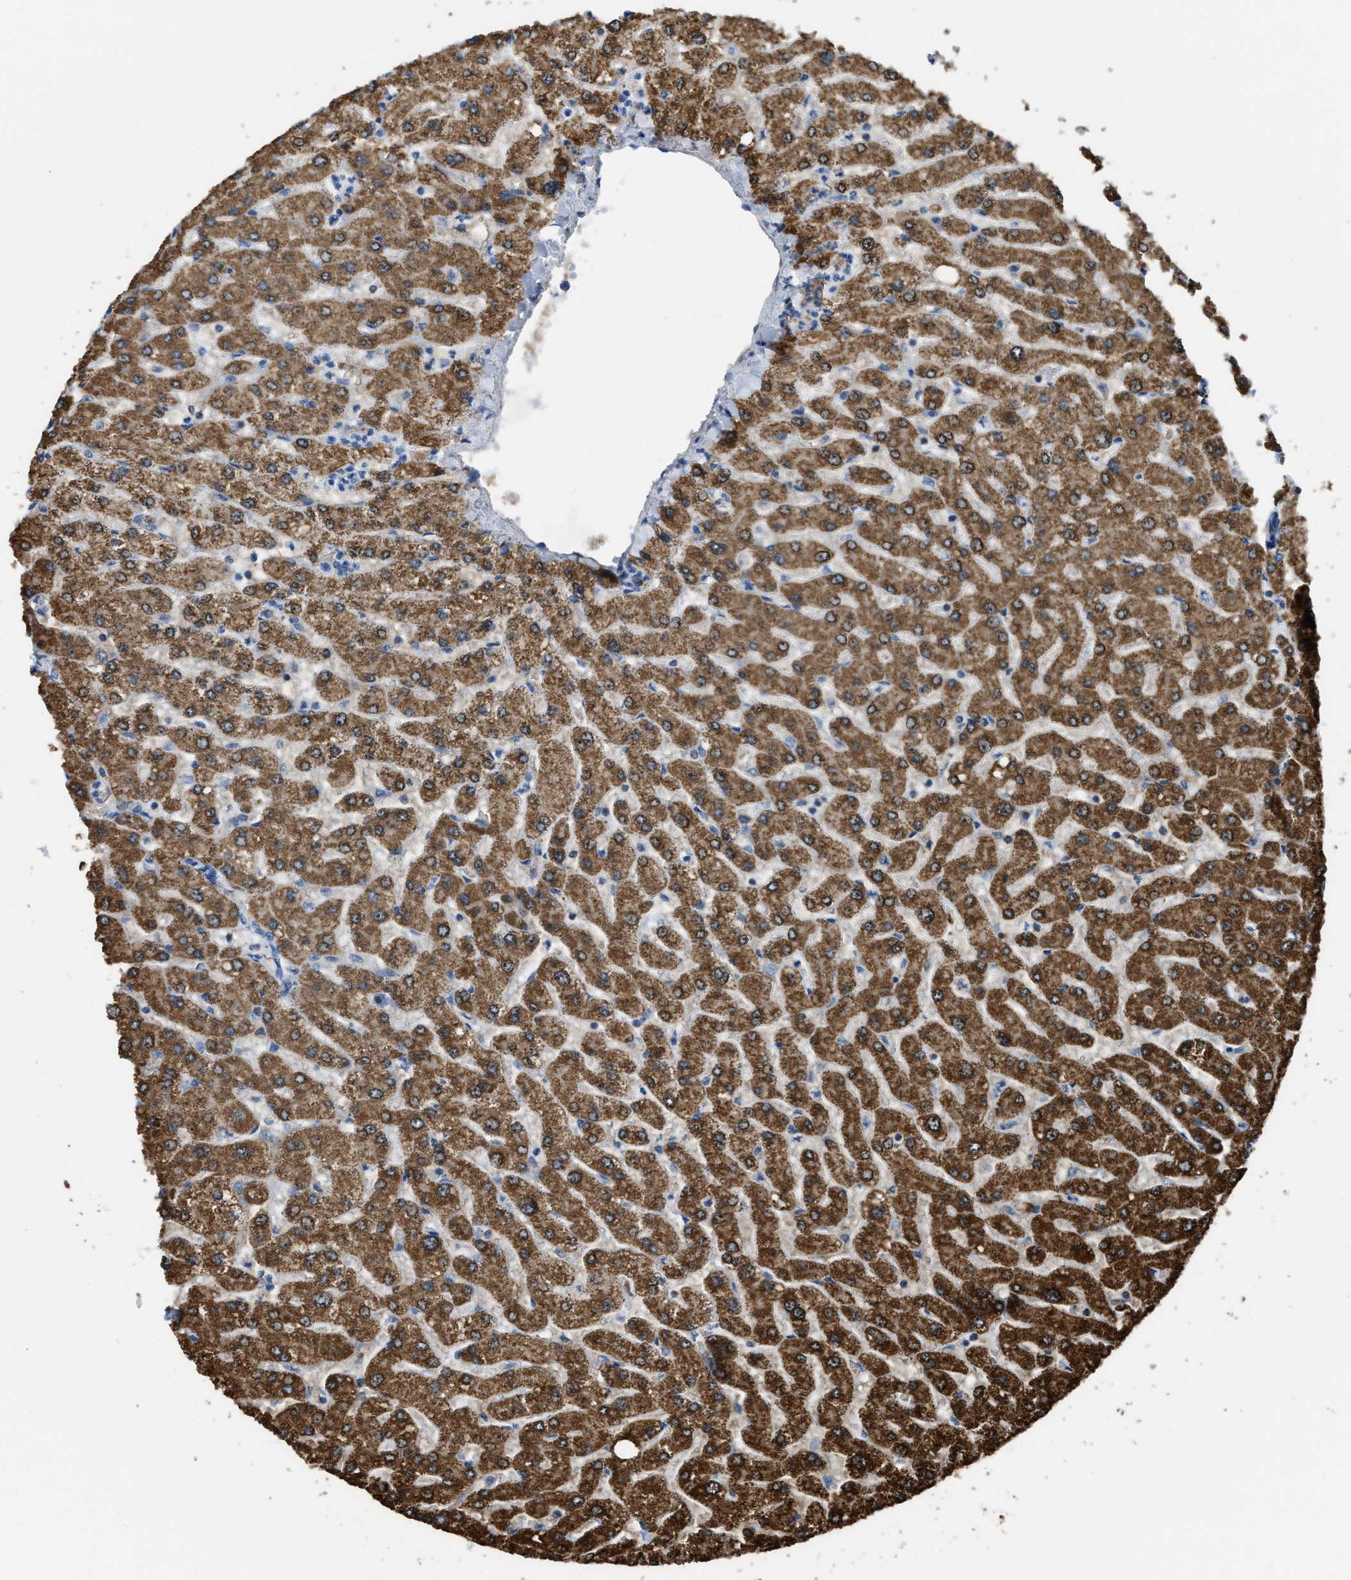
{"staining": {"intensity": "moderate", "quantity": ">75%", "location": "cytoplasmic/membranous"}, "tissue": "liver", "cell_type": "Cholangiocytes", "image_type": "normal", "snomed": [{"axis": "morphology", "description": "Normal tissue, NOS"}, {"axis": "topography", "description": "Liver"}], "caption": "Protein staining reveals moderate cytoplasmic/membranous expression in approximately >75% of cholangiocytes in normal liver.", "gene": "ETFB", "patient": {"sex": "male", "age": 55}}